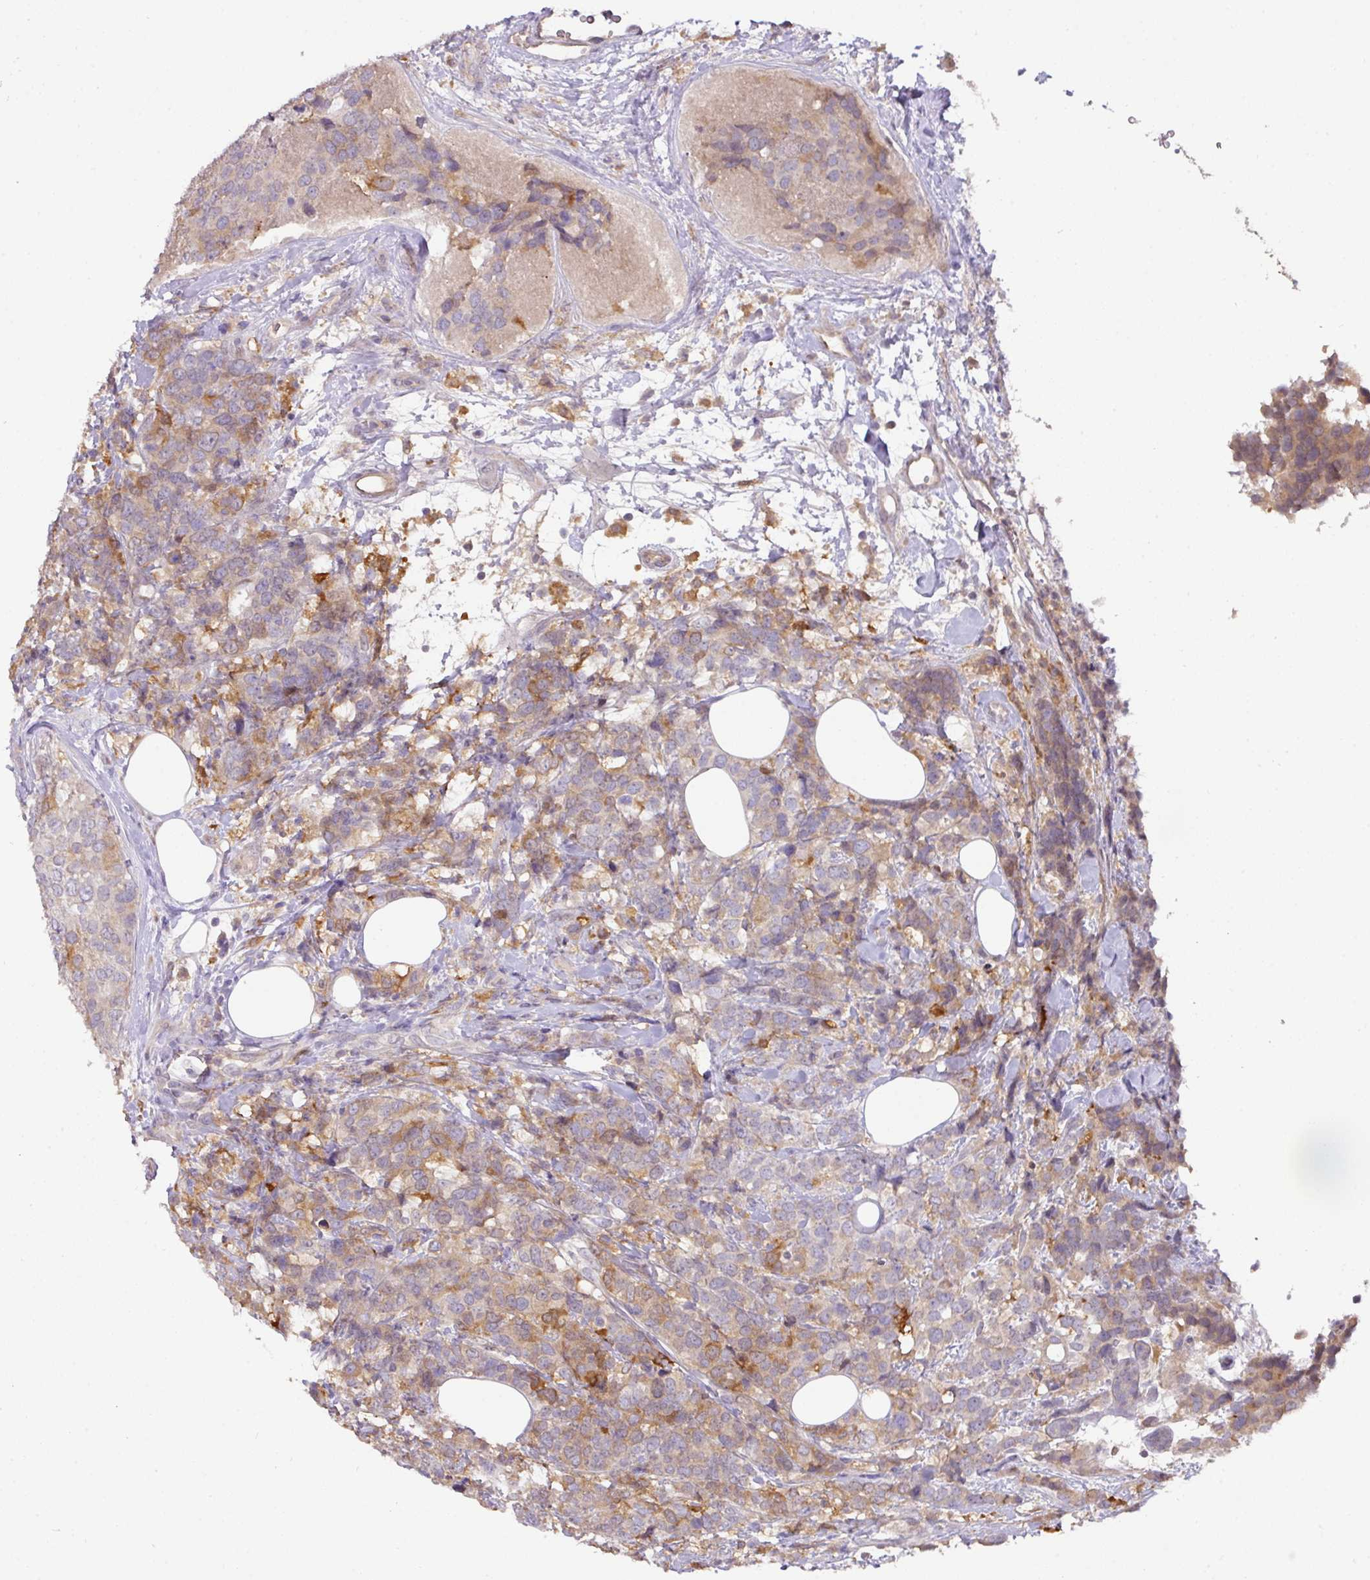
{"staining": {"intensity": "moderate", "quantity": "25%-75%", "location": "cytoplasmic/membranous"}, "tissue": "breast cancer", "cell_type": "Tumor cells", "image_type": "cancer", "snomed": [{"axis": "morphology", "description": "Lobular carcinoma"}, {"axis": "topography", "description": "Breast"}], "caption": "Immunohistochemical staining of human breast cancer reveals medium levels of moderate cytoplasmic/membranous protein positivity in about 25%-75% of tumor cells.", "gene": "GCNT7", "patient": {"sex": "female", "age": 59}}